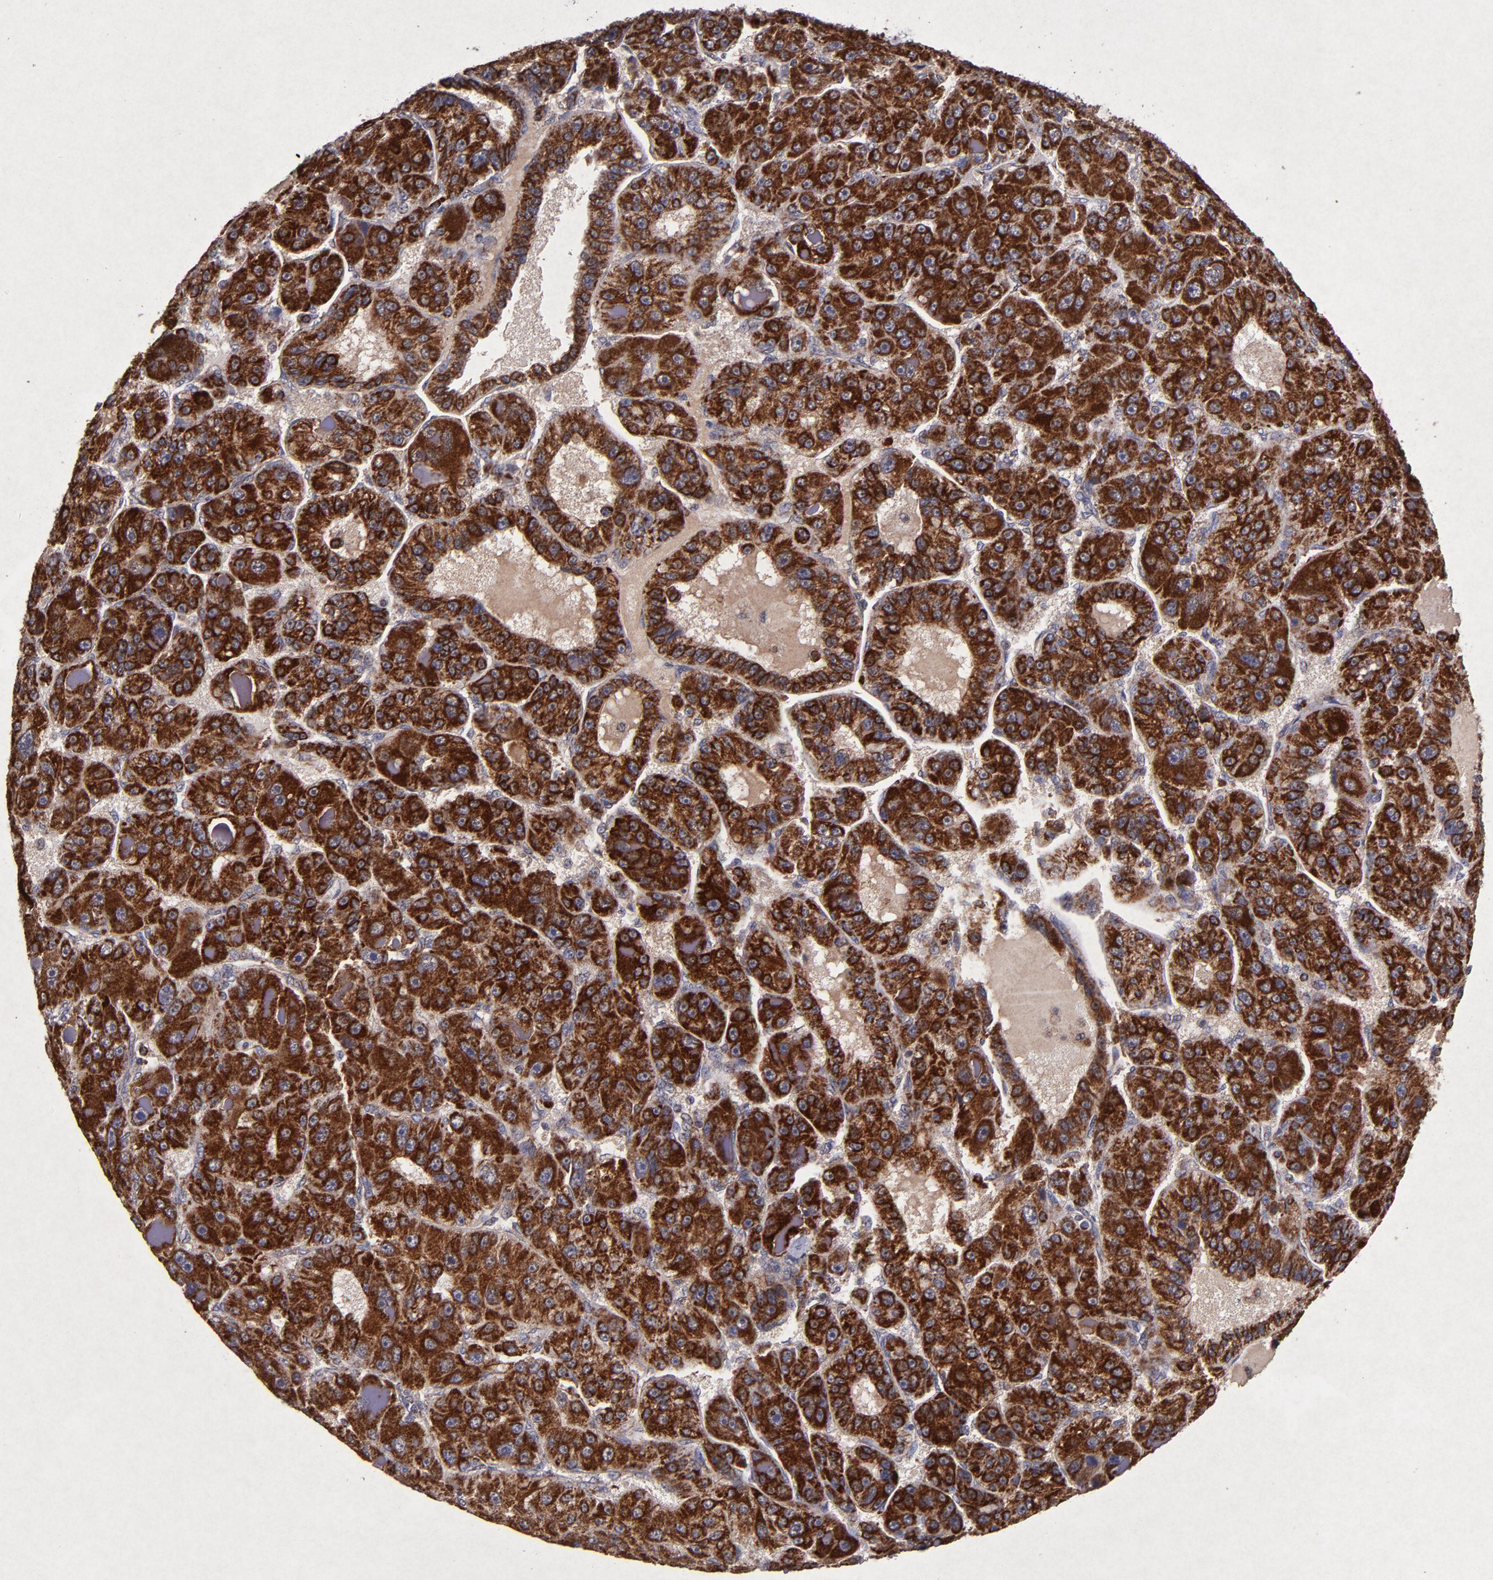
{"staining": {"intensity": "strong", "quantity": ">75%", "location": "cytoplasmic/membranous"}, "tissue": "liver cancer", "cell_type": "Tumor cells", "image_type": "cancer", "snomed": [{"axis": "morphology", "description": "Carcinoma, Hepatocellular, NOS"}, {"axis": "topography", "description": "Liver"}], "caption": "Human liver cancer stained with a protein marker shows strong staining in tumor cells.", "gene": "TIMM9", "patient": {"sex": "male", "age": 76}}